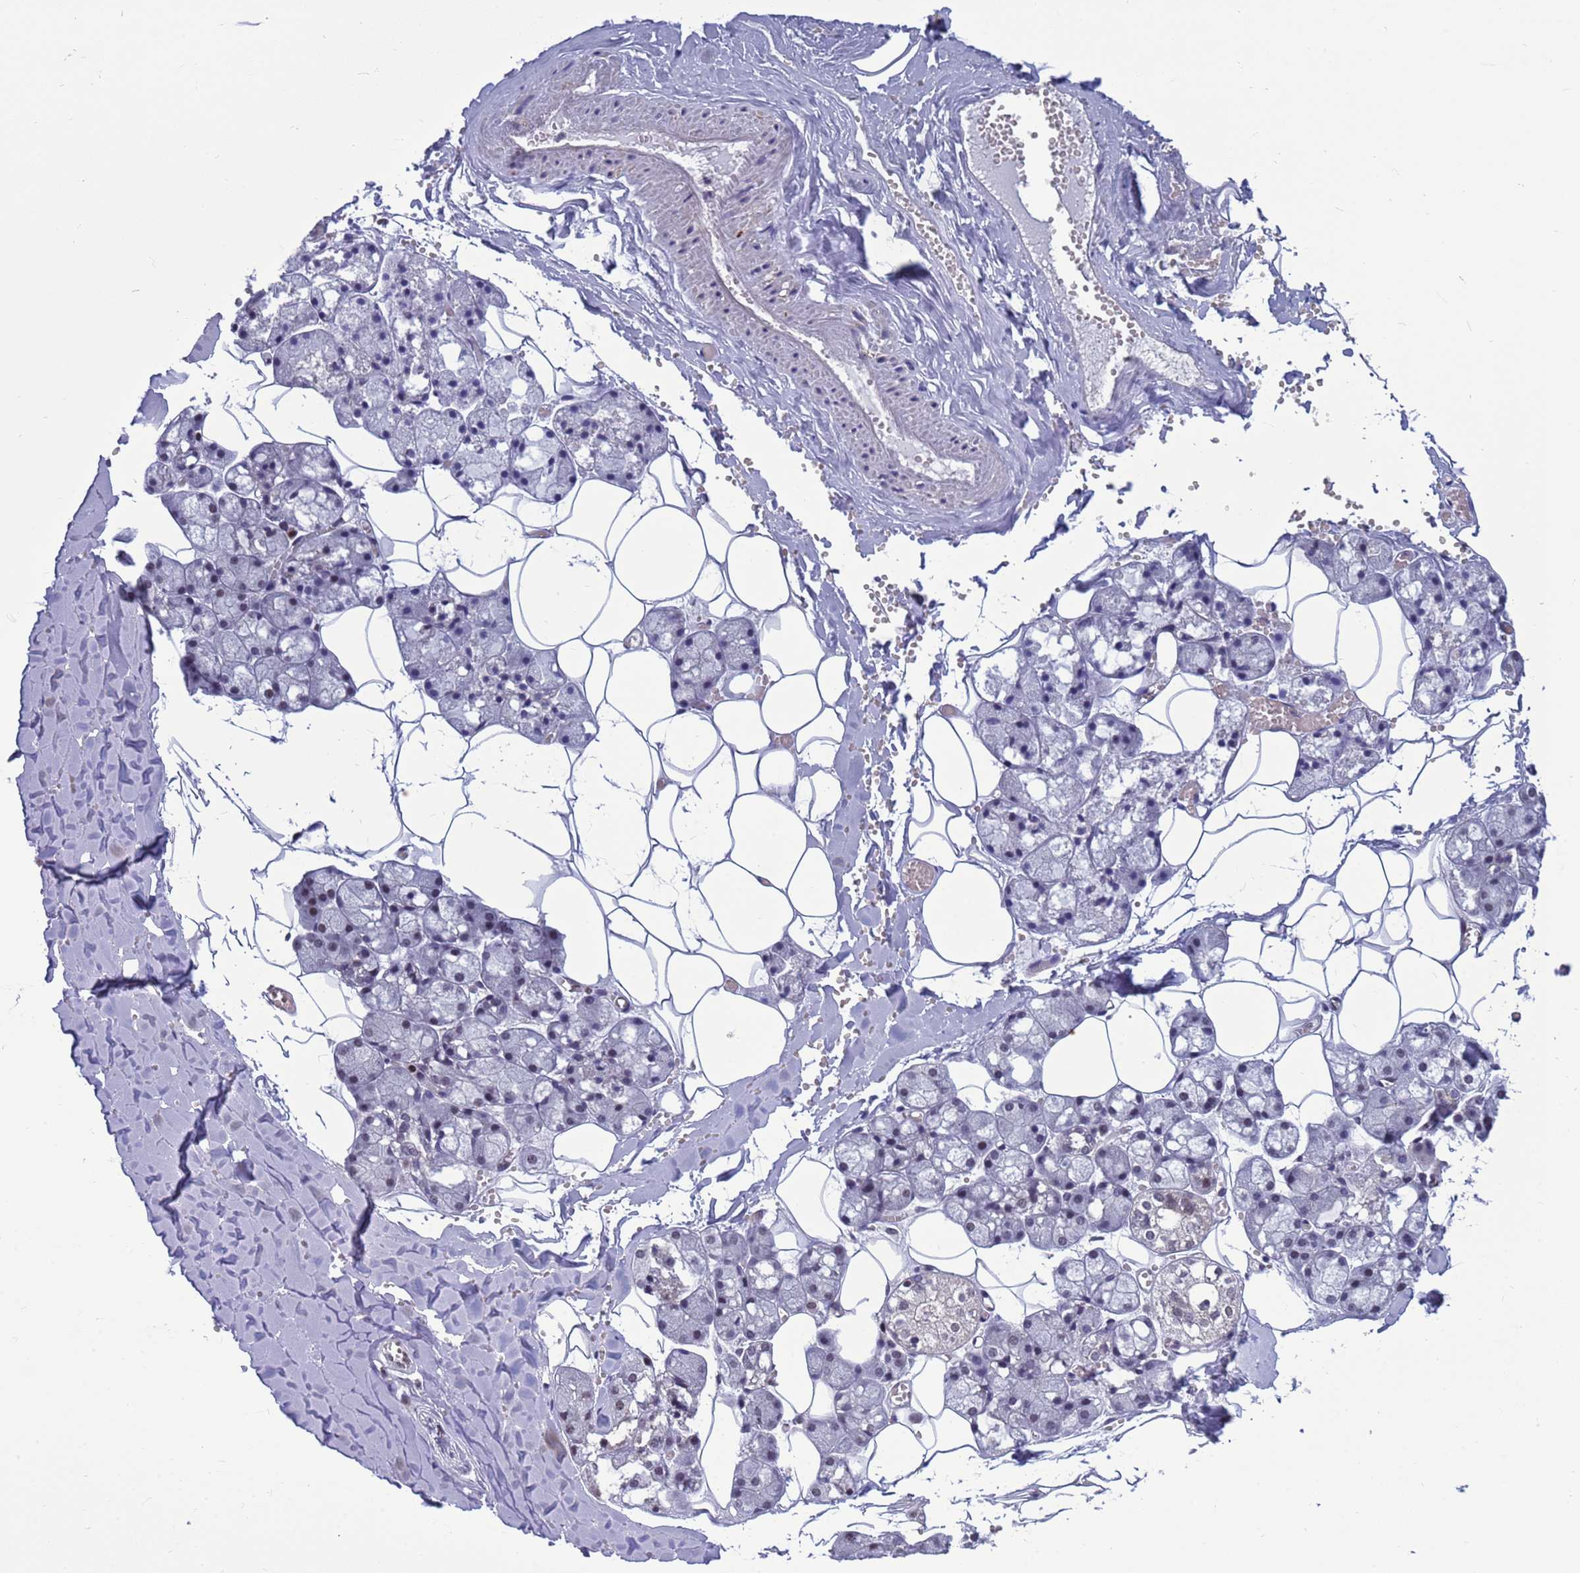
{"staining": {"intensity": "moderate", "quantity": "25%-75%", "location": "nuclear"}, "tissue": "salivary gland", "cell_type": "Glandular cells", "image_type": "normal", "snomed": [{"axis": "morphology", "description": "Normal tissue, NOS"}, {"axis": "topography", "description": "Salivary gland"}], "caption": "An immunohistochemistry (IHC) micrograph of unremarkable tissue is shown. Protein staining in brown labels moderate nuclear positivity in salivary gland within glandular cells.", "gene": "NSL1", "patient": {"sex": "male", "age": 62}}